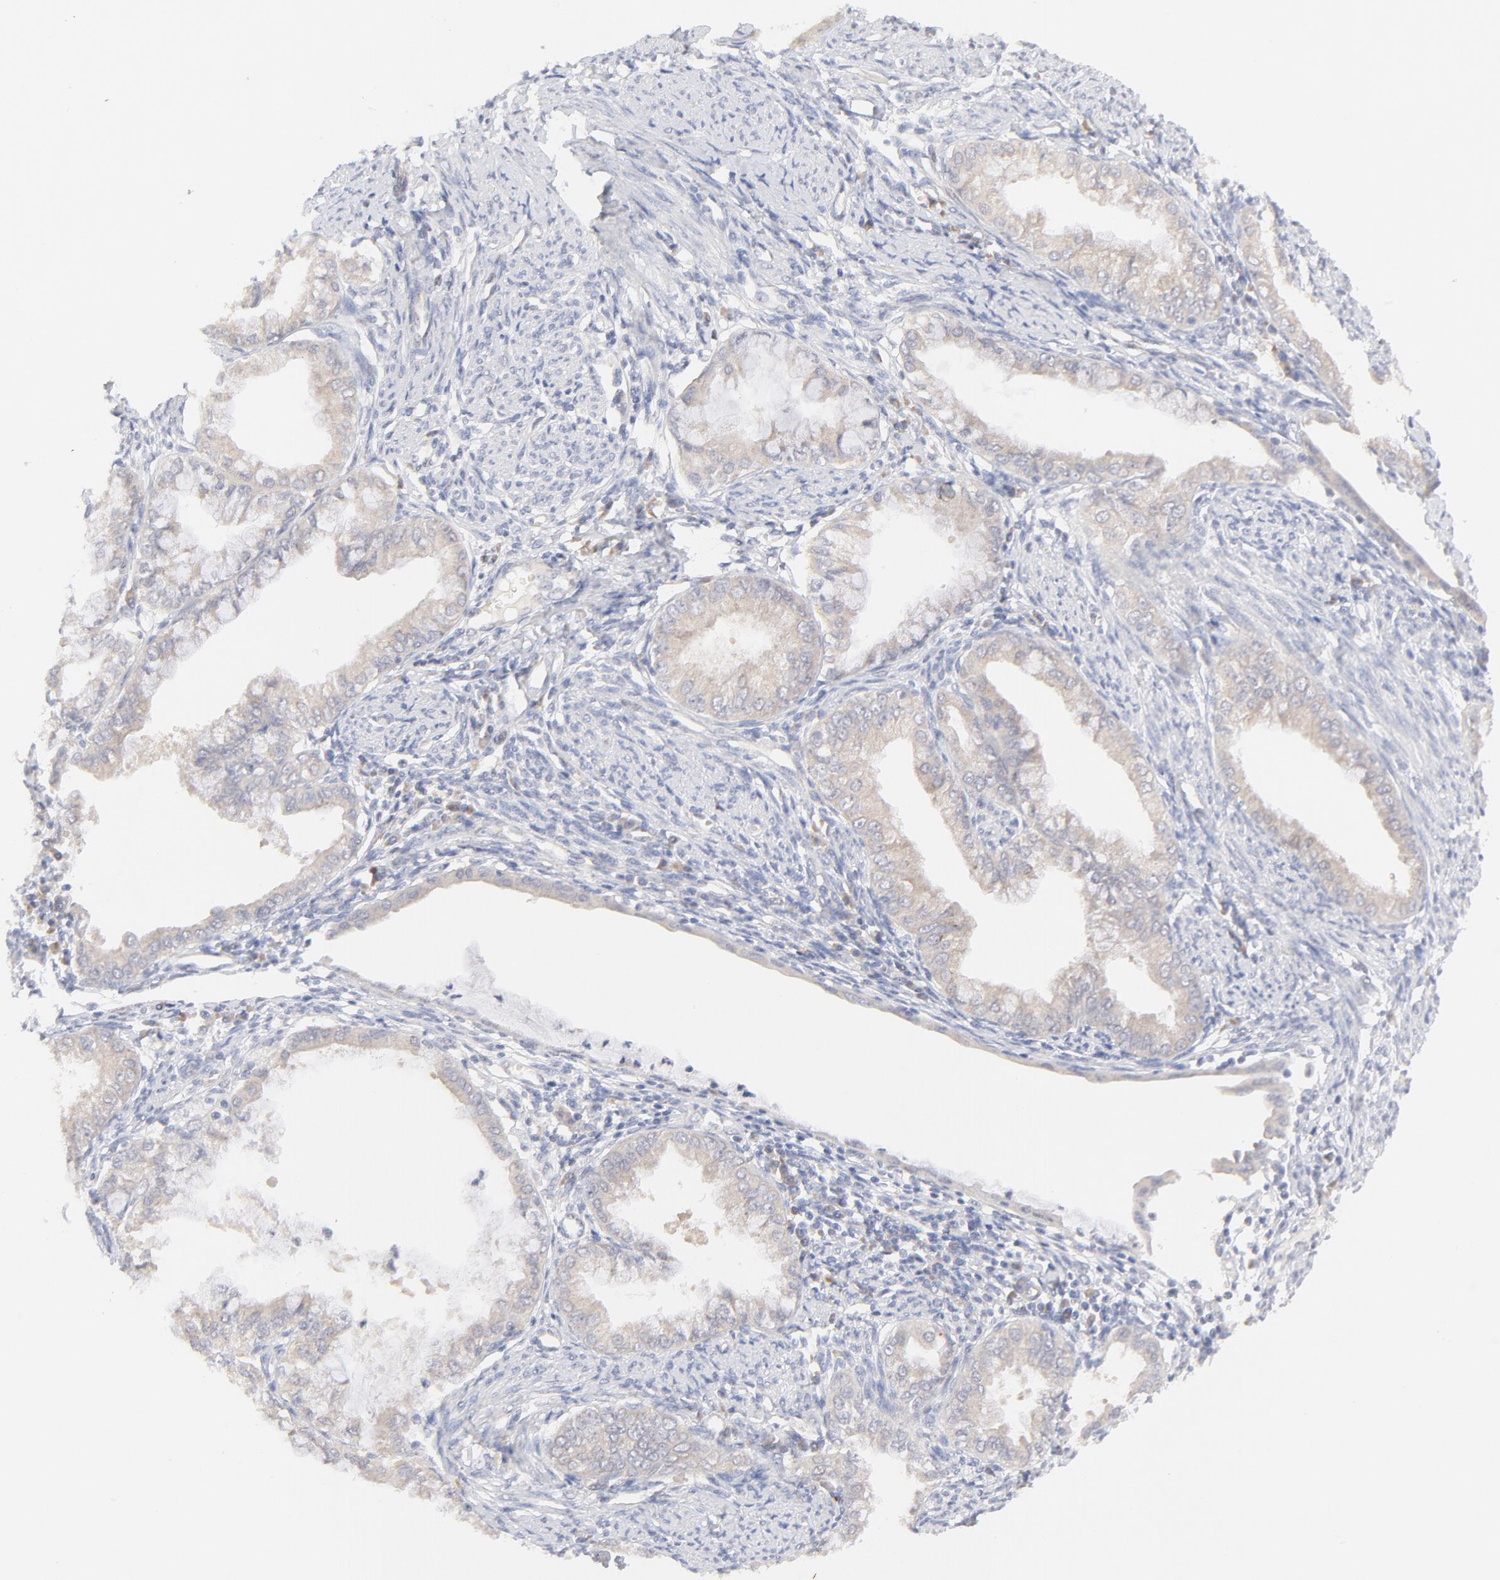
{"staining": {"intensity": "weak", "quantity": "25%-75%", "location": "cytoplasmic/membranous"}, "tissue": "endometrial cancer", "cell_type": "Tumor cells", "image_type": "cancer", "snomed": [{"axis": "morphology", "description": "Adenocarcinoma, NOS"}, {"axis": "topography", "description": "Endometrium"}], "caption": "This photomicrograph exhibits immunohistochemistry staining of endometrial cancer (adenocarcinoma), with low weak cytoplasmic/membranous positivity in approximately 25%-75% of tumor cells.", "gene": "NKX2-2", "patient": {"sex": "female", "age": 76}}